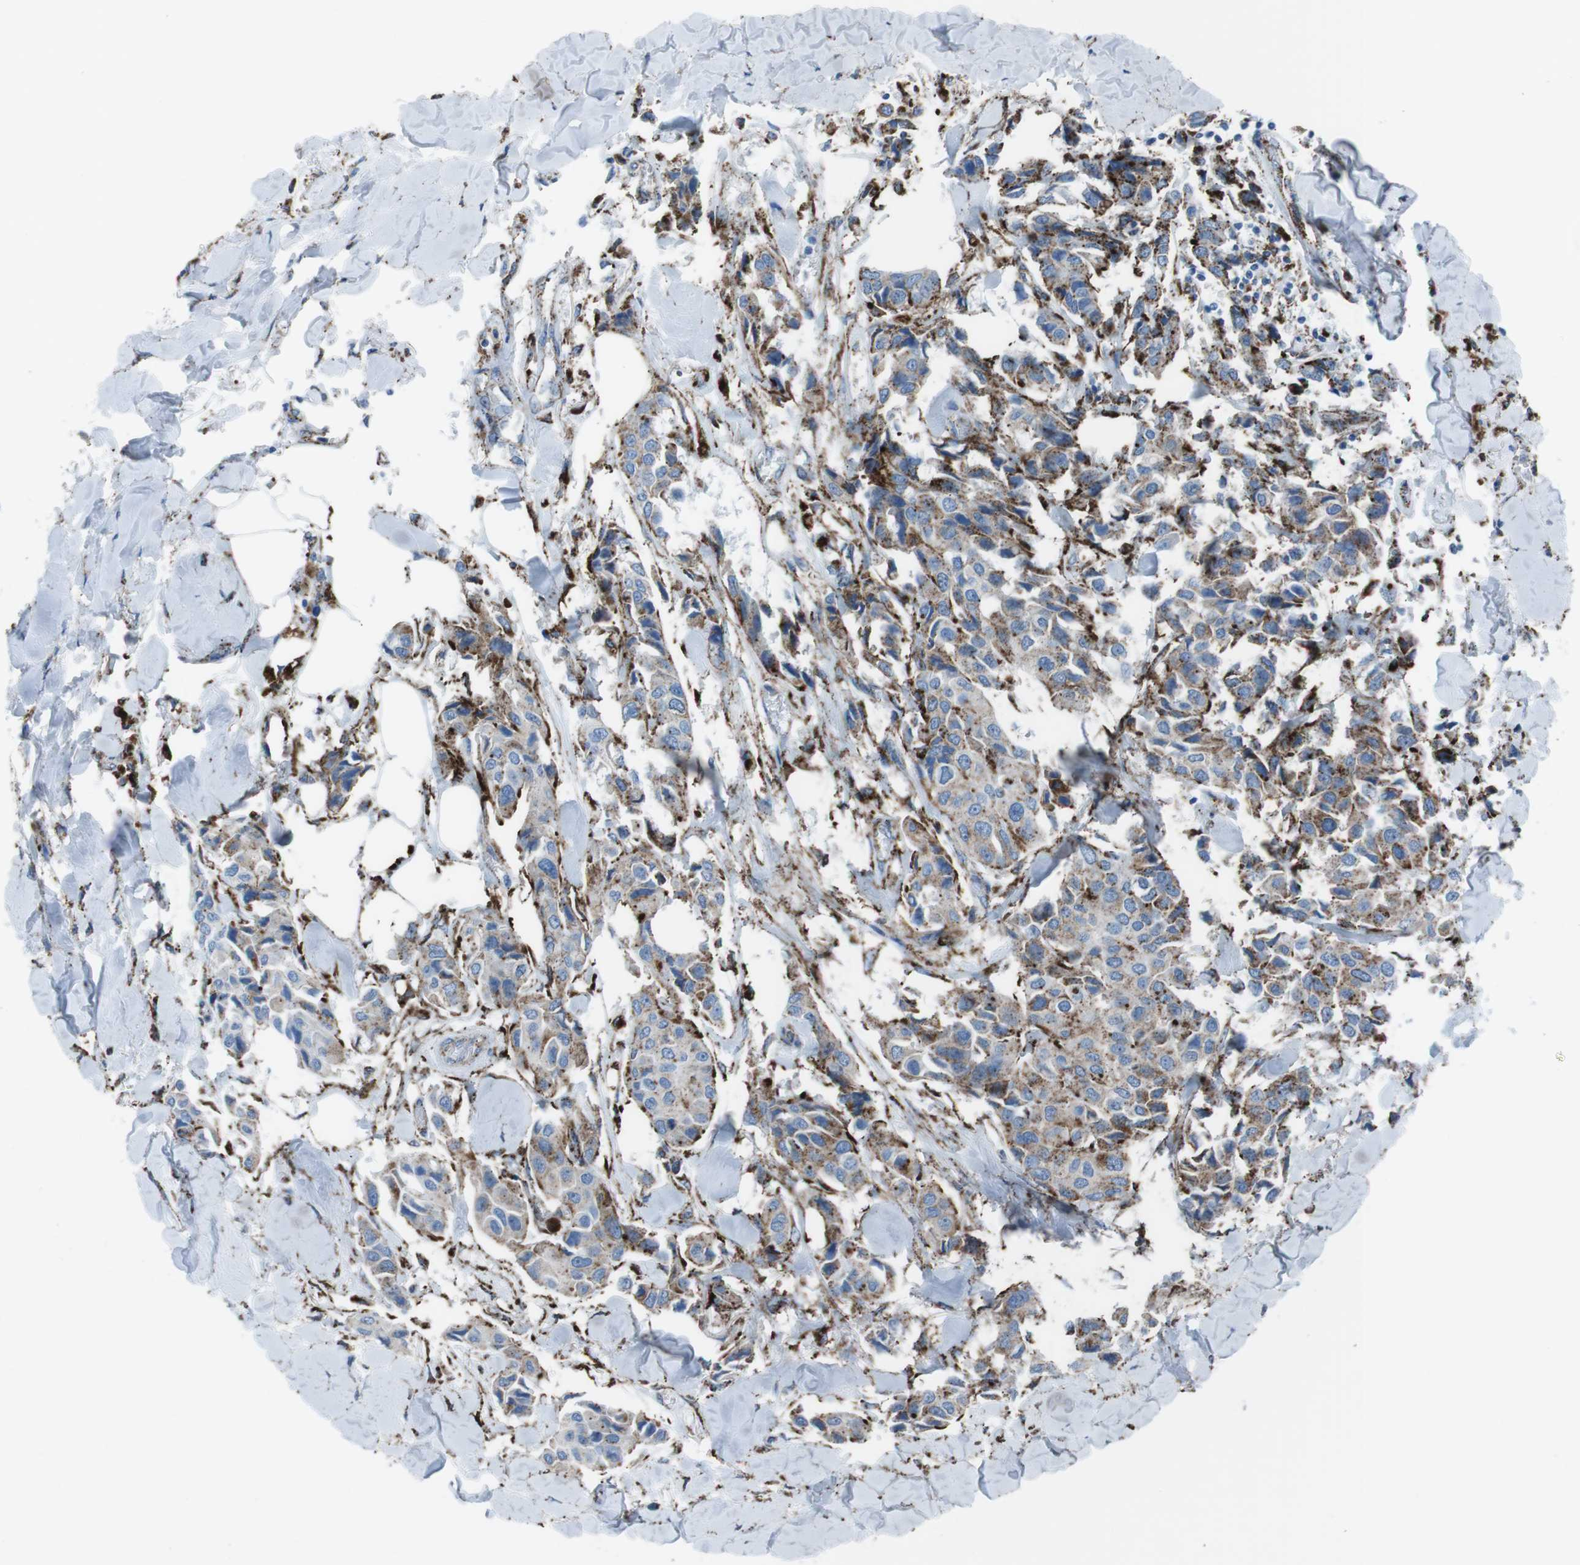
{"staining": {"intensity": "moderate", "quantity": "25%-75%", "location": "cytoplasmic/membranous"}, "tissue": "breast cancer", "cell_type": "Tumor cells", "image_type": "cancer", "snomed": [{"axis": "morphology", "description": "Duct carcinoma"}, {"axis": "topography", "description": "Breast"}], "caption": "This photomicrograph demonstrates IHC staining of human breast cancer, with medium moderate cytoplasmic/membranous expression in approximately 25%-75% of tumor cells.", "gene": "SCARB2", "patient": {"sex": "female", "age": 80}}